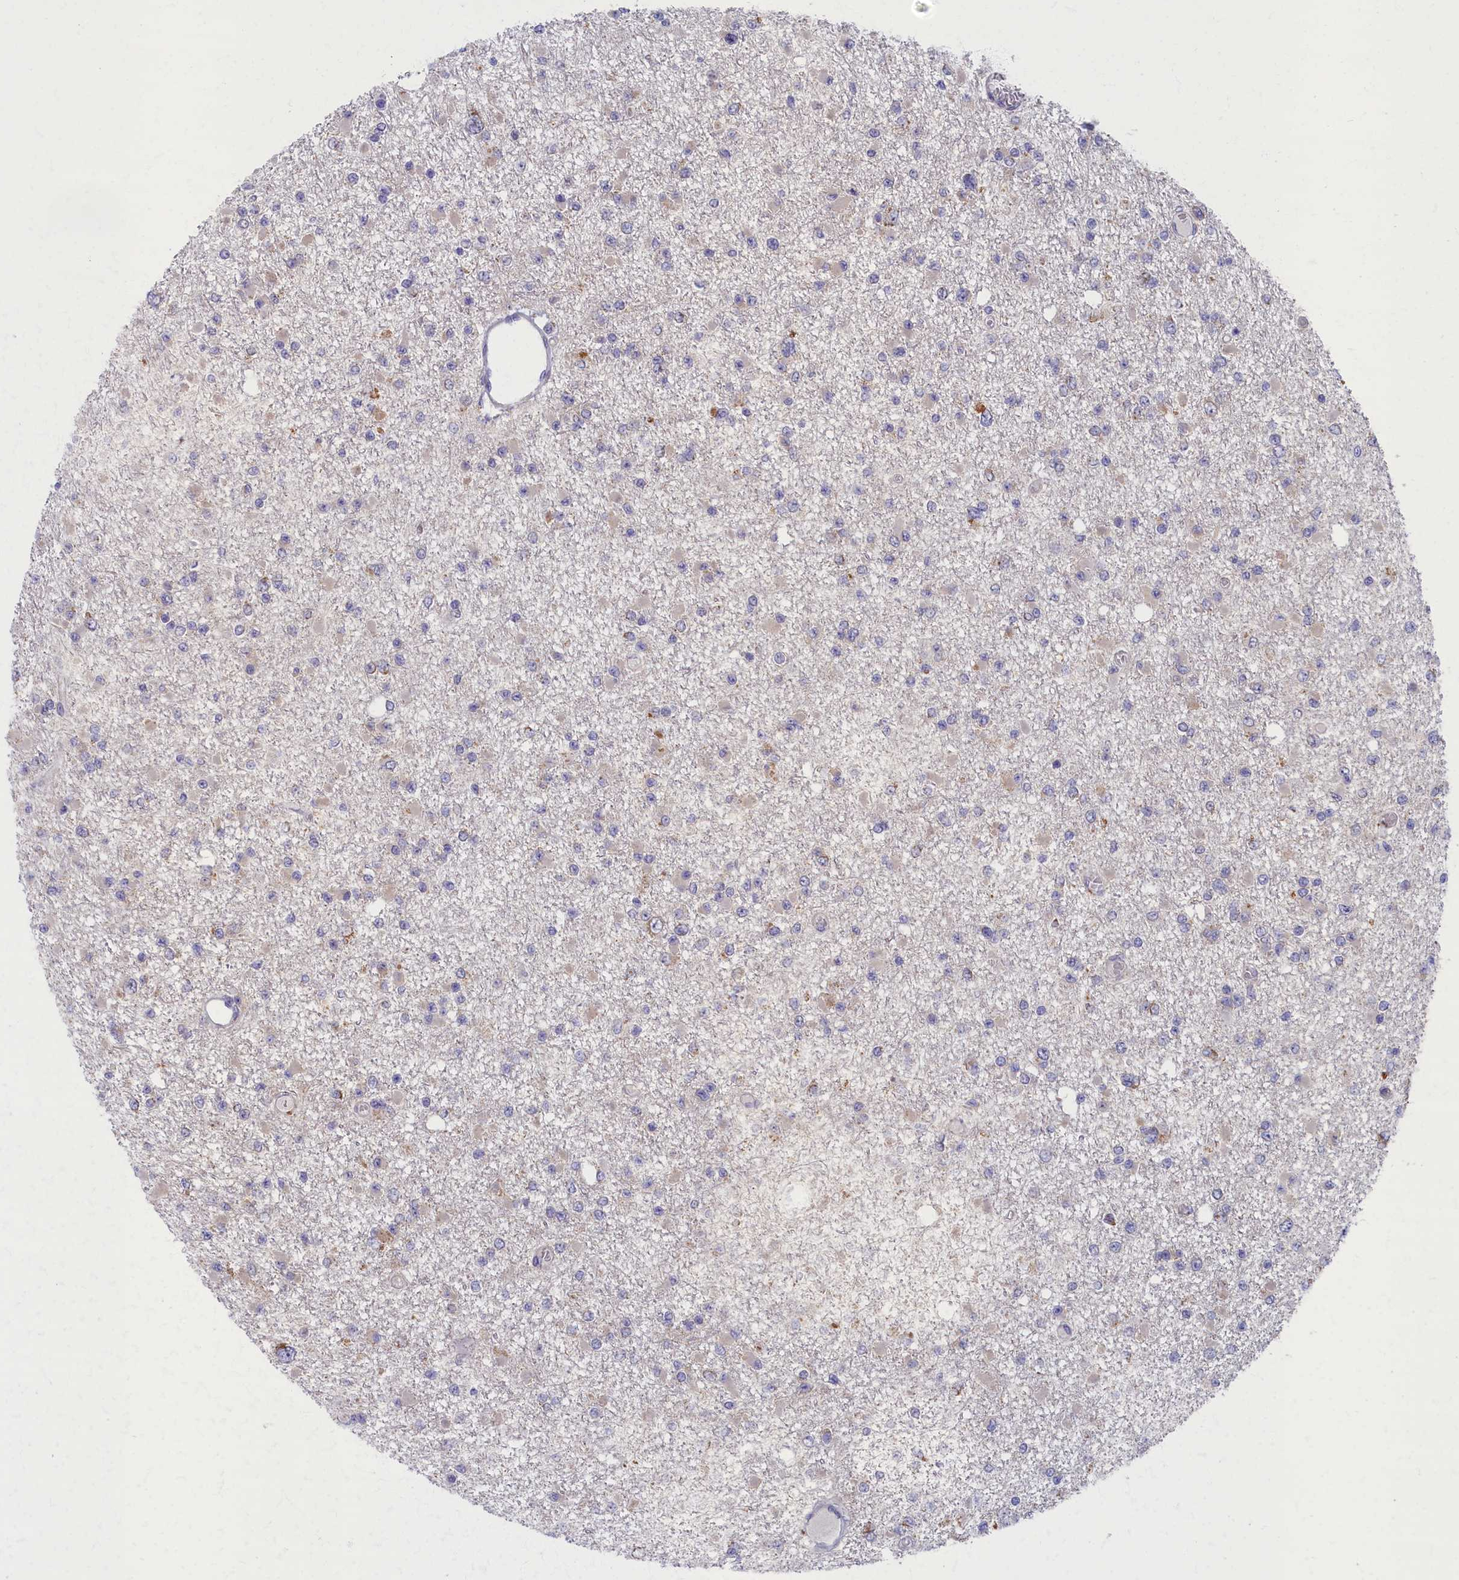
{"staining": {"intensity": "negative", "quantity": "none", "location": "none"}, "tissue": "glioma", "cell_type": "Tumor cells", "image_type": "cancer", "snomed": [{"axis": "morphology", "description": "Glioma, malignant, Low grade"}, {"axis": "topography", "description": "Brain"}], "caption": "Glioma stained for a protein using IHC shows no expression tumor cells.", "gene": "MRPS25", "patient": {"sex": "female", "age": 22}}